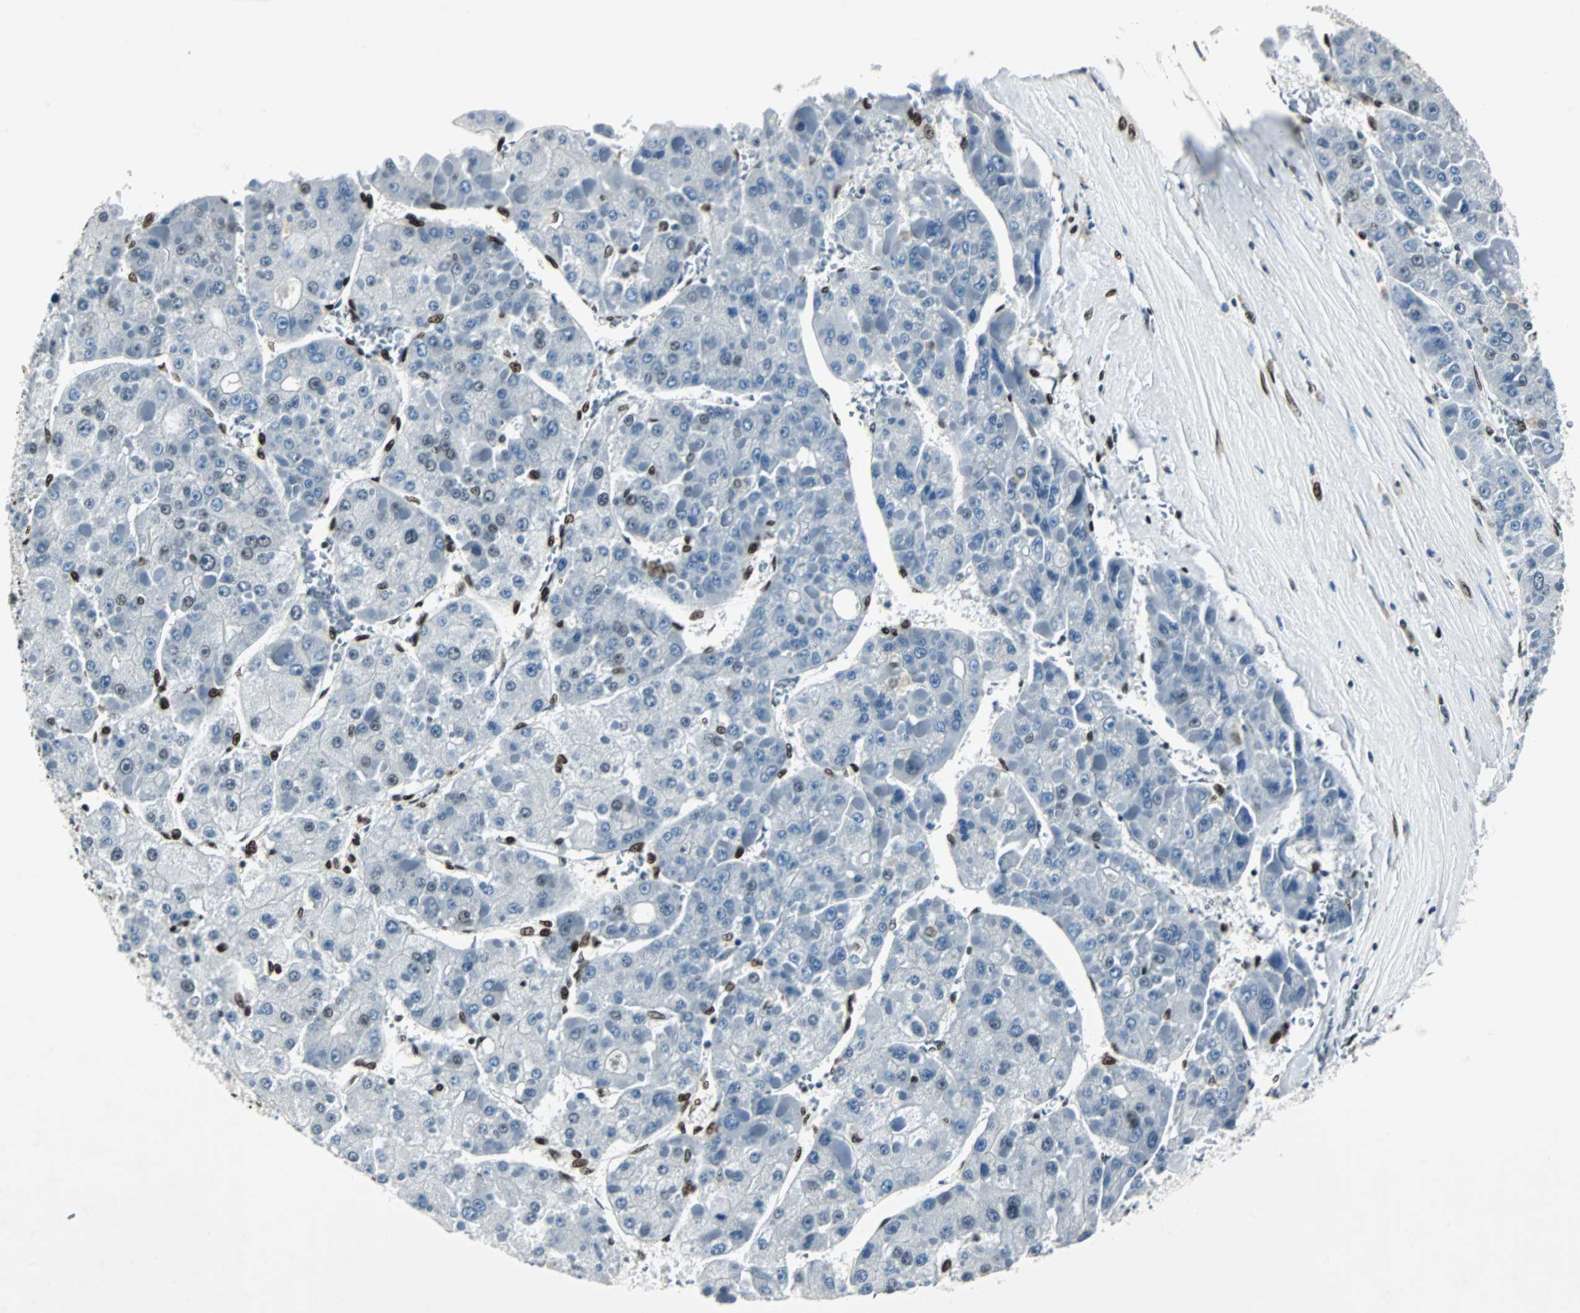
{"staining": {"intensity": "negative", "quantity": "none", "location": "none"}, "tissue": "liver cancer", "cell_type": "Tumor cells", "image_type": "cancer", "snomed": [{"axis": "morphology", "description": "Carcinoma, Hepatocellular, NOS"}, {"axis": "topography", "description": "Liver"}], "caption": "High magnification brightfield microscopy of liver cancer stained with DAB (3,3'-diaminobenzidine) (brown) and counterstained with hematoxylin (blue): tumor cells show no significant positivity.", "gene": "MEF2D", "patient": {"sex": "female", "age": 73}}